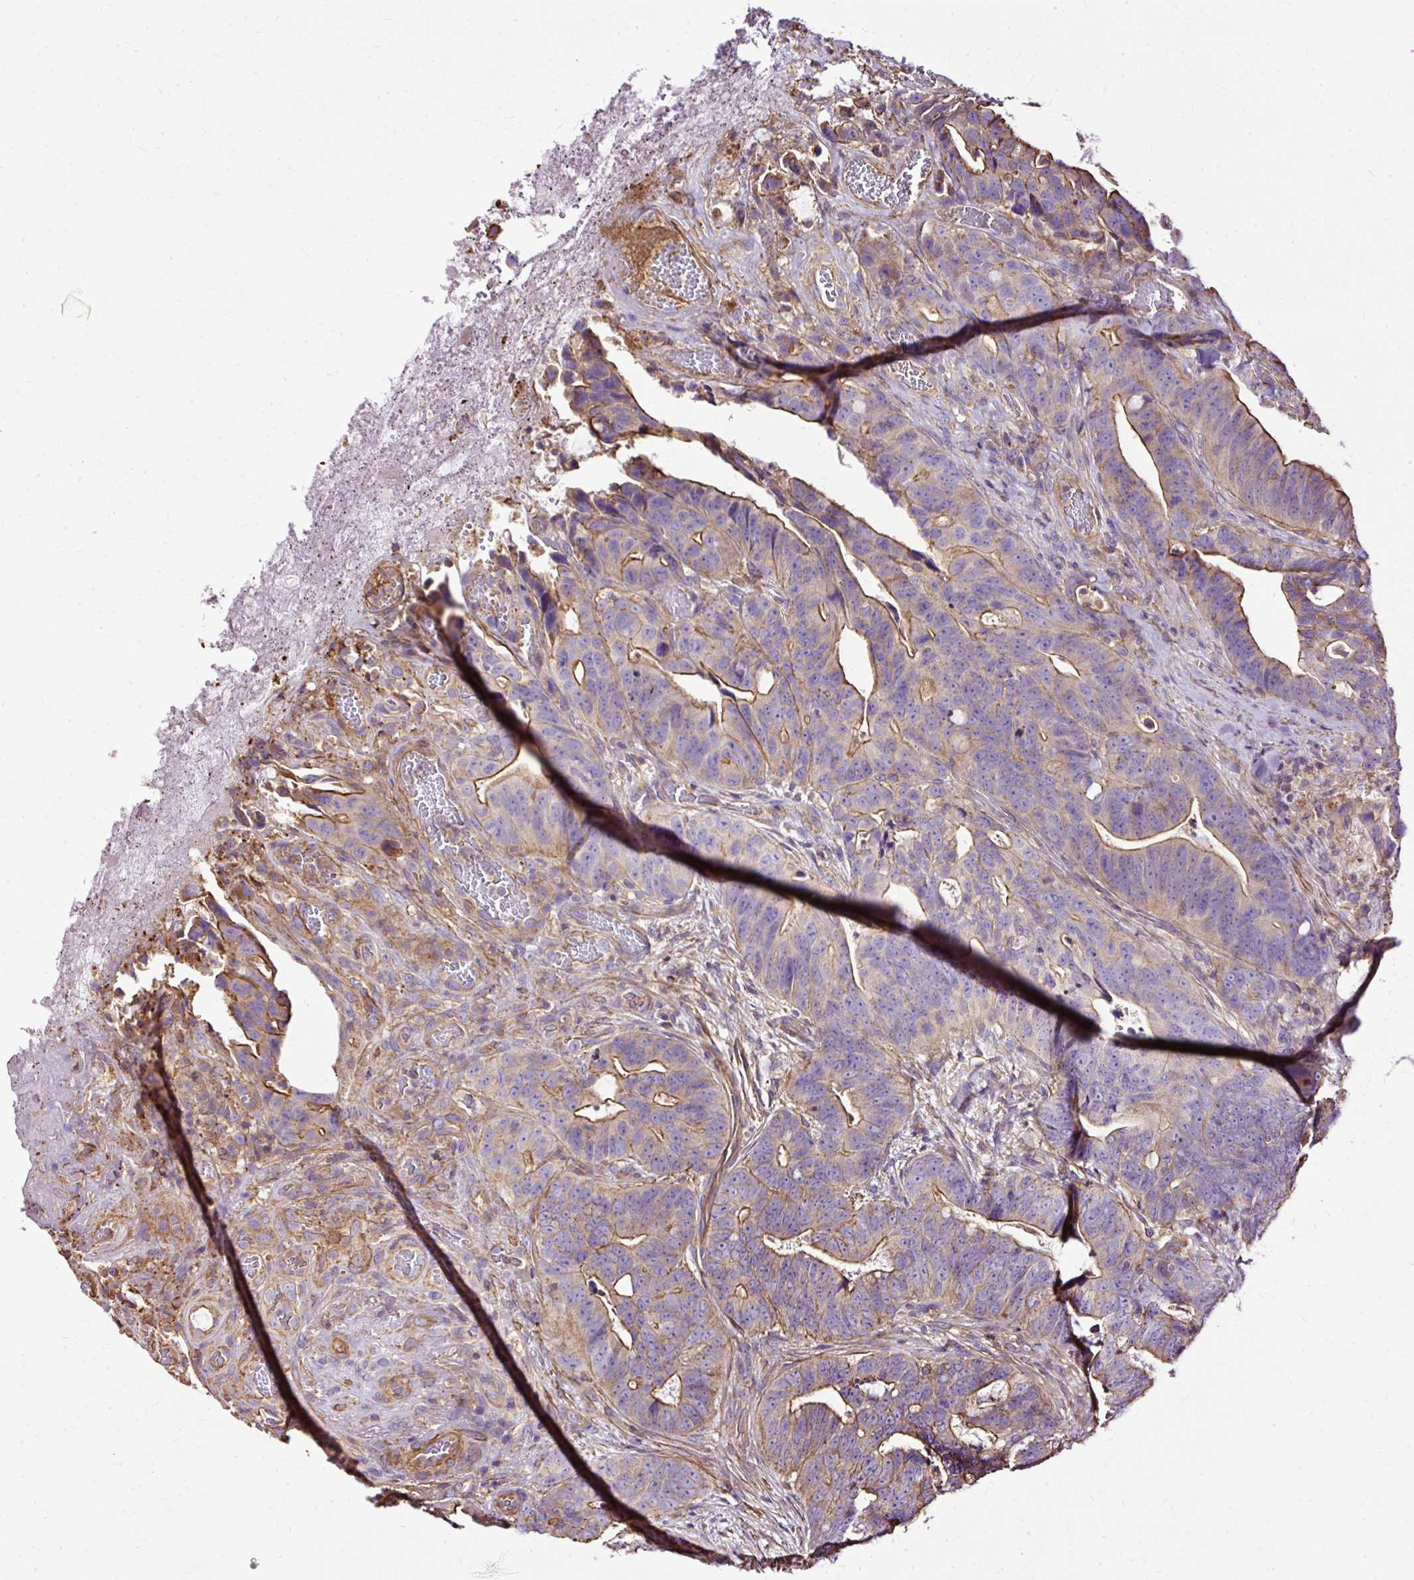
{"staining": {"intensity": "moderate", "quantity": "<25%", "location": "cytoplasmic/membranous"}, "tissue": "colorectal cancer", "cell_type": "Tumor cells", "image_type": "cancer", "snomed": [{"axis": "morphology", "description": "Adenocarcinoma, NOS"}, {"axis": "topography", "description": "Colon"}], "caption": "Protein staining of colorectal cancer tissue reveals moderate cytoplasmic/membranous expression in approximately <25% of tumor cells.", "gene": "KLHL11", "patient": {"sex": "female", "age": 82}}